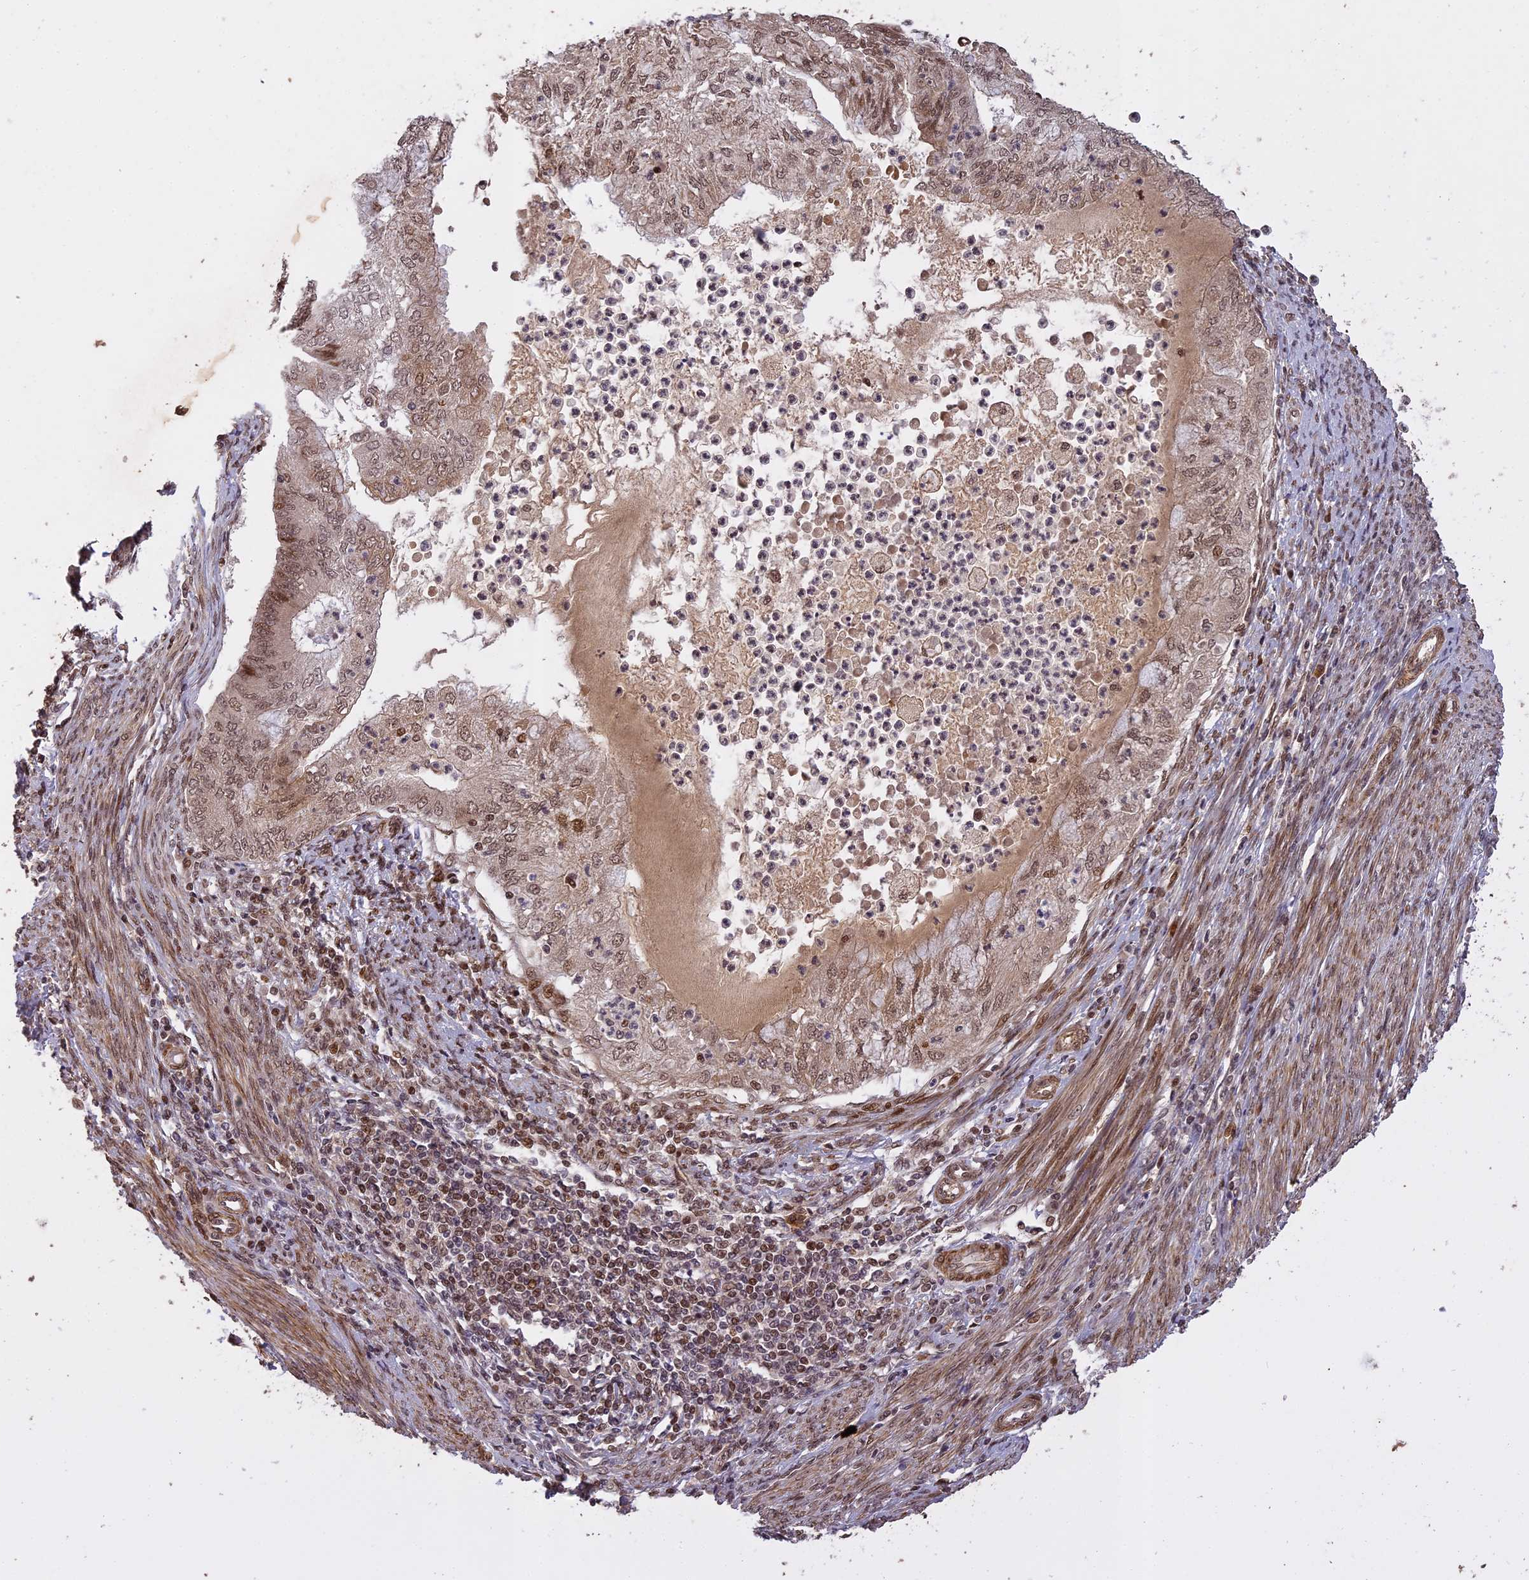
{"staining": {"intensity": "moderate", "quantity": "<25%", "location": "nuclear"}, "tissue": "endometrial cancer", "cell_type": "Tumor cells", "image_type": "cancer", "snomed": [{"axis": "morphology", "description": "Adenocarcinoma, NOS"}, {"axis": "topography", "description": "Endometrium"}], "caption": "Immunohistochemistry micrograph of adenocarcinoma (endometrial) stained for a protein (brown), which reveals low levels of moderate nuclear staining in approximately <25% of tumor cells.", "gene": "PRELID2", "patient": {"sex": "female", "age": 68}}